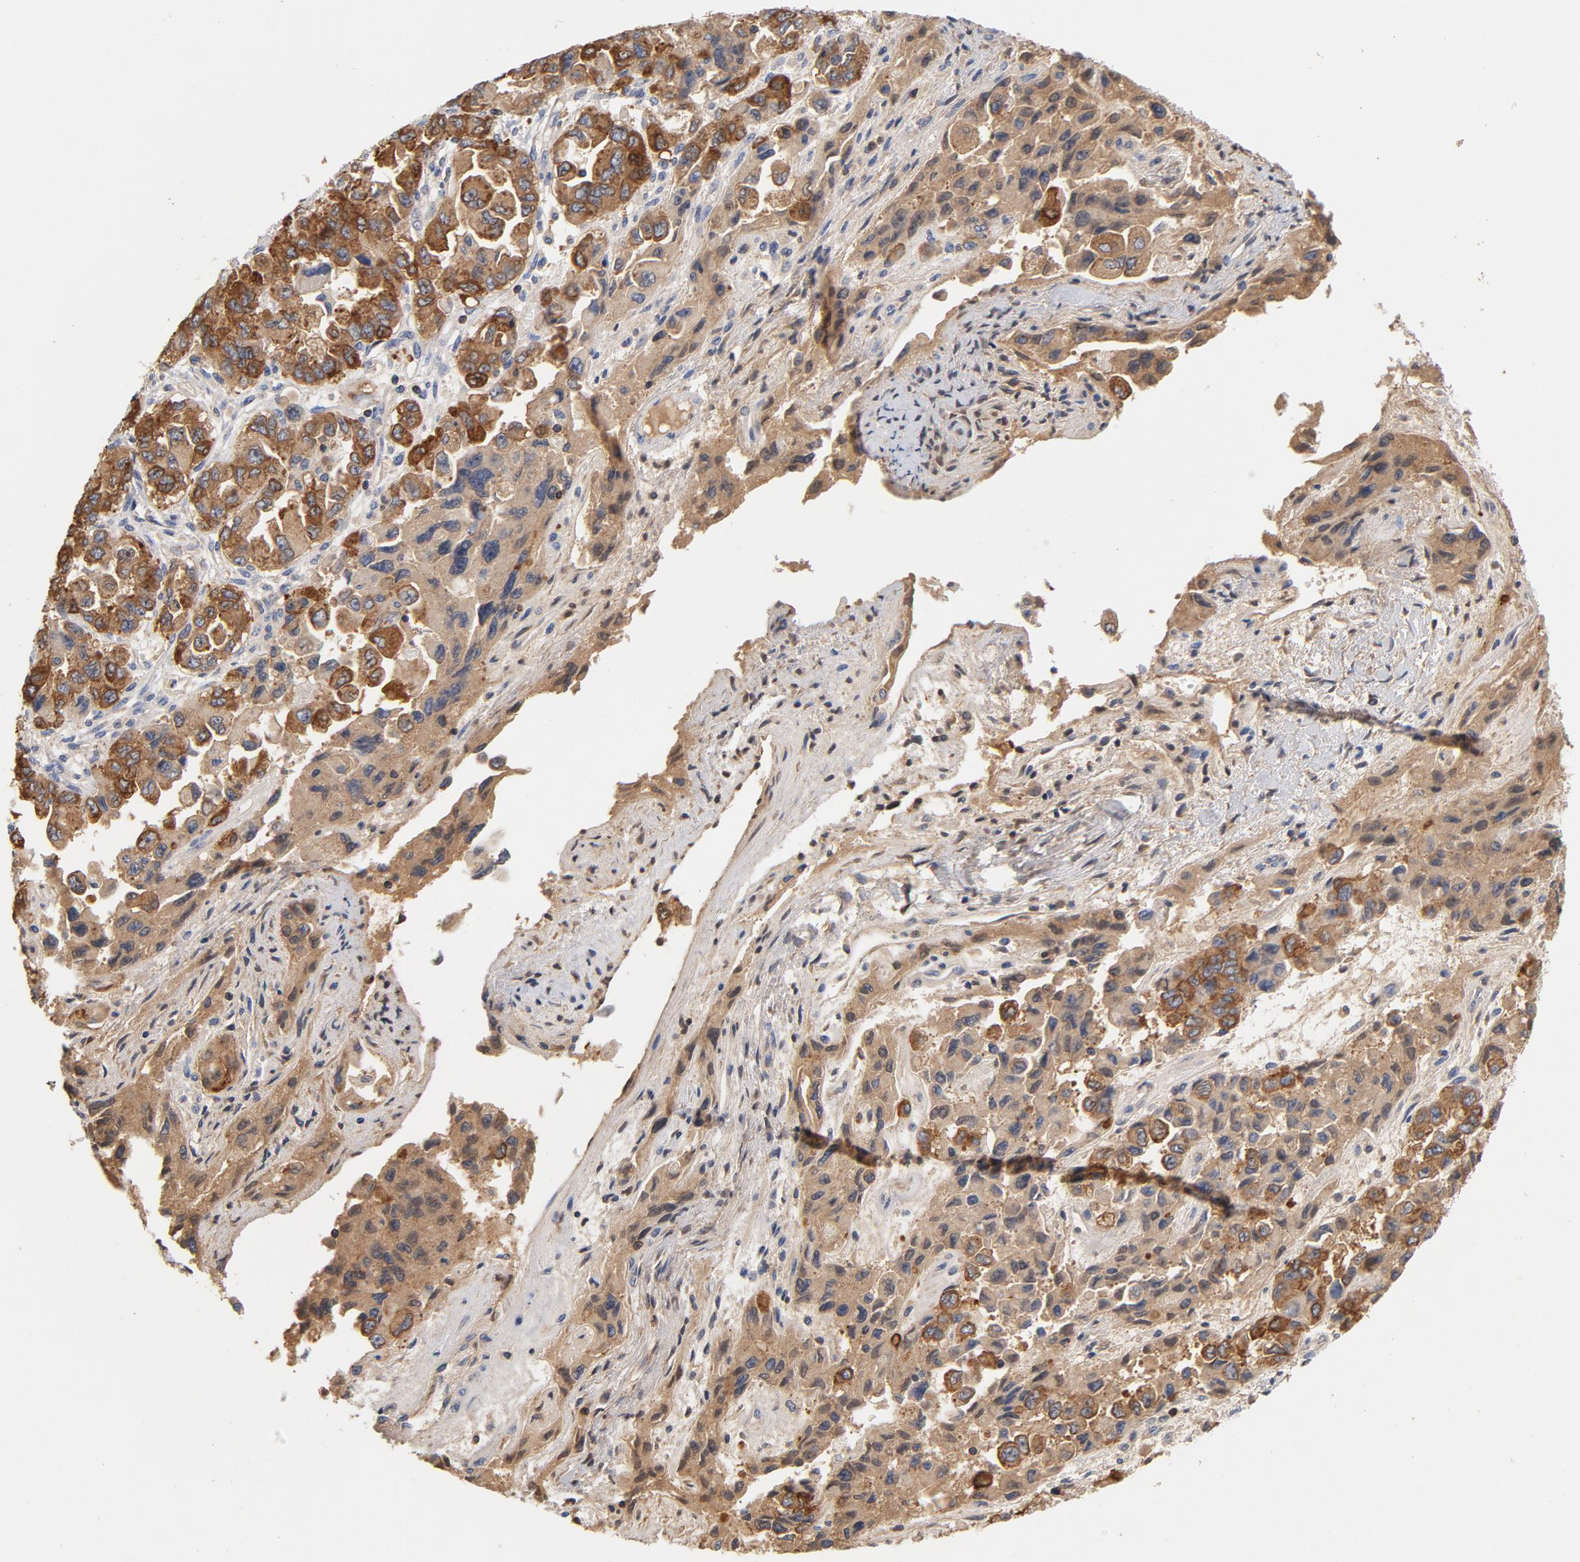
{"staining": {"intensity": "moderate", "quantity": ">75%", "location": "cytoplasmic/membranous"}, "tissue": "ovarian cancer", "cell_type": "Tumor cells", "image_type": "cancer", "snomed": [{"axis": "morphology", "description": "Cystadenocarcinoma, serous, NOS"}, {"axis": "topography", "description": "Ovary"}], "caption": "Protein staining shows moderate cytoplasmic/membranous positivity in approximately >75% of tumor cells in ovarian cancer.", "gene": "EZR", "patient": {"sex": "female", "age": 84}}